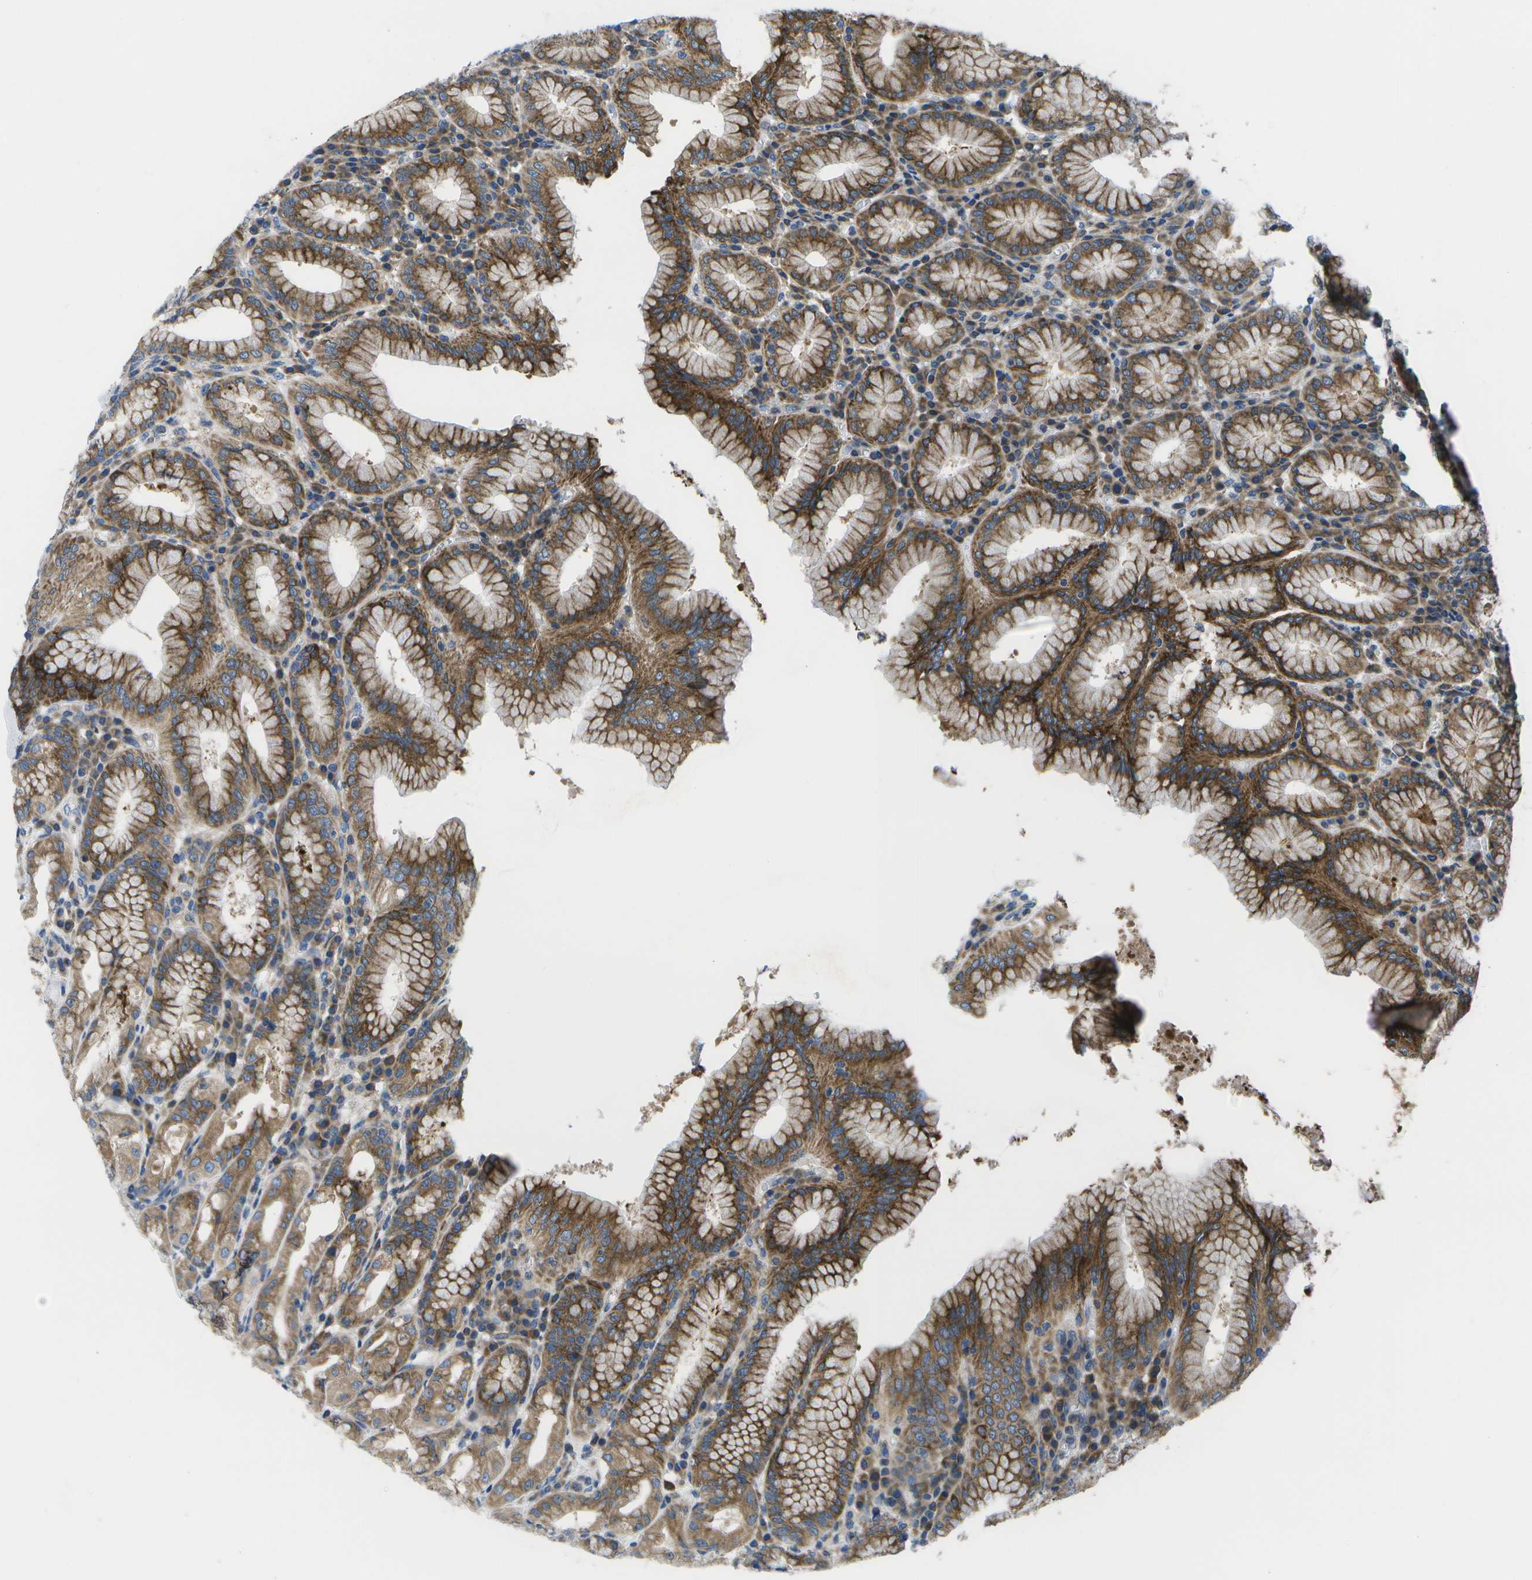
{"staining": {"intensity": "strong", "quantity": ">75%", "location": "cytoplasmic/membranous"}, "tissue": "stomach", "cell_type": "Glandular cells", "image_type": "normal", "snomed": [{"axis": "morphology", "description": "Normal tissue, NOS"}, {"axis": "topography", "description": "Stomach"}, {"axis": "topography", "description": "Stomach, lower"}], "caption": "Protein positivity by IHC displays strong cytoplasmic/membranous staining in approximately >75% of glandular cells in benign stomach. The protein is shown in brown color, while the nuclei are stained blue.", "gene": "GDF5", "patient": {"sex": "female", "age": 56}}